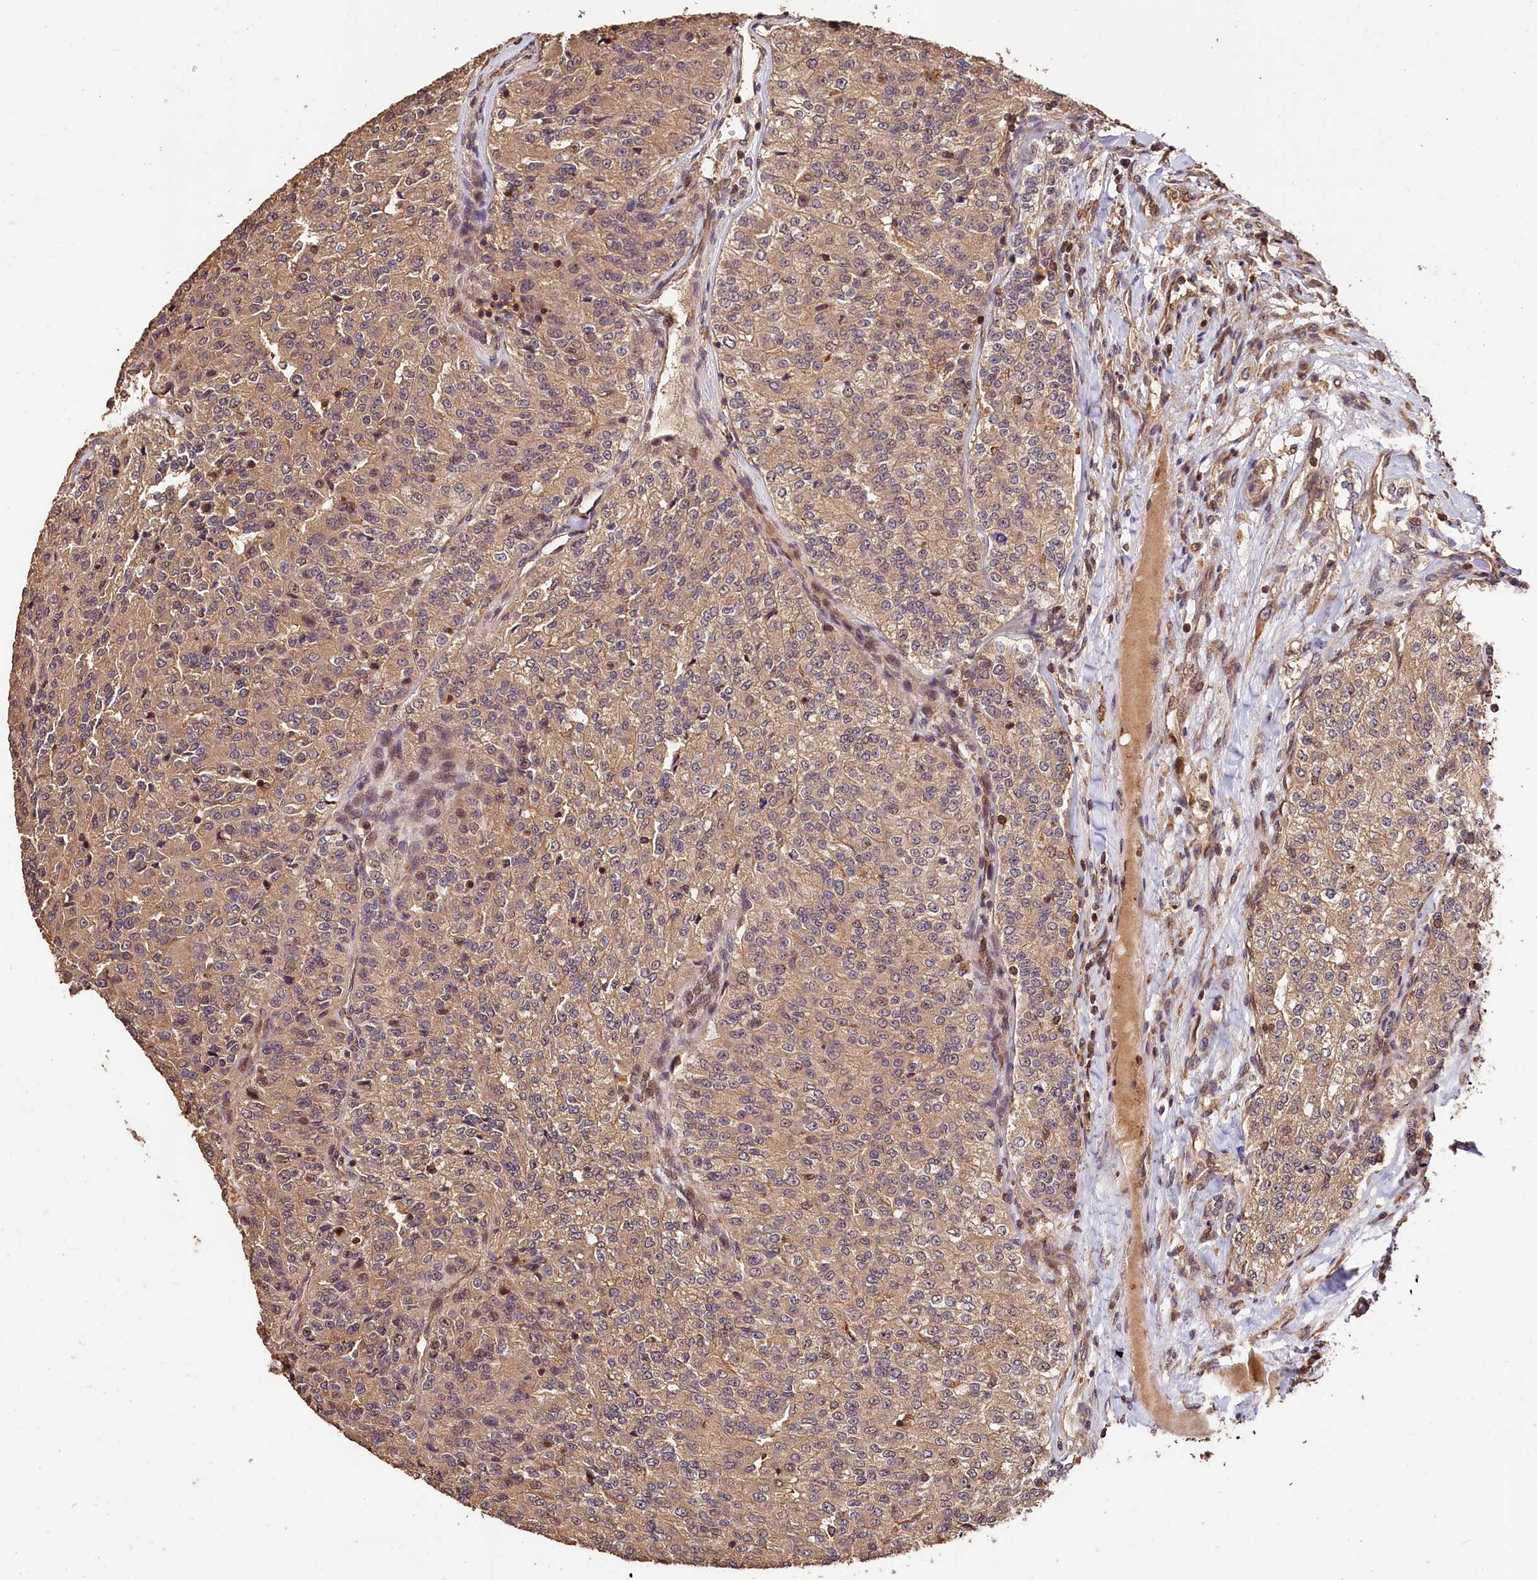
{"staining": {"intensity": "weak", "quantity": ">75%", "location": "cytoplasmic/membranous"}, "tissue": "renal cancer", "cell_type": "Tumor cells", "image_type": "cancer", "snomed": [{"axis": "morphology", "description": "Adenocarcinoma, NOS"}, {"axis": "topography", "description": "Kidney"}], "caption": "A histopathology image of renal cancer stained for a protein reveals weak cytoplasmic/membranous brown staining in tumor cells.", "gene": "KPTN", "patient": {"sex": "female", "age": 63}}